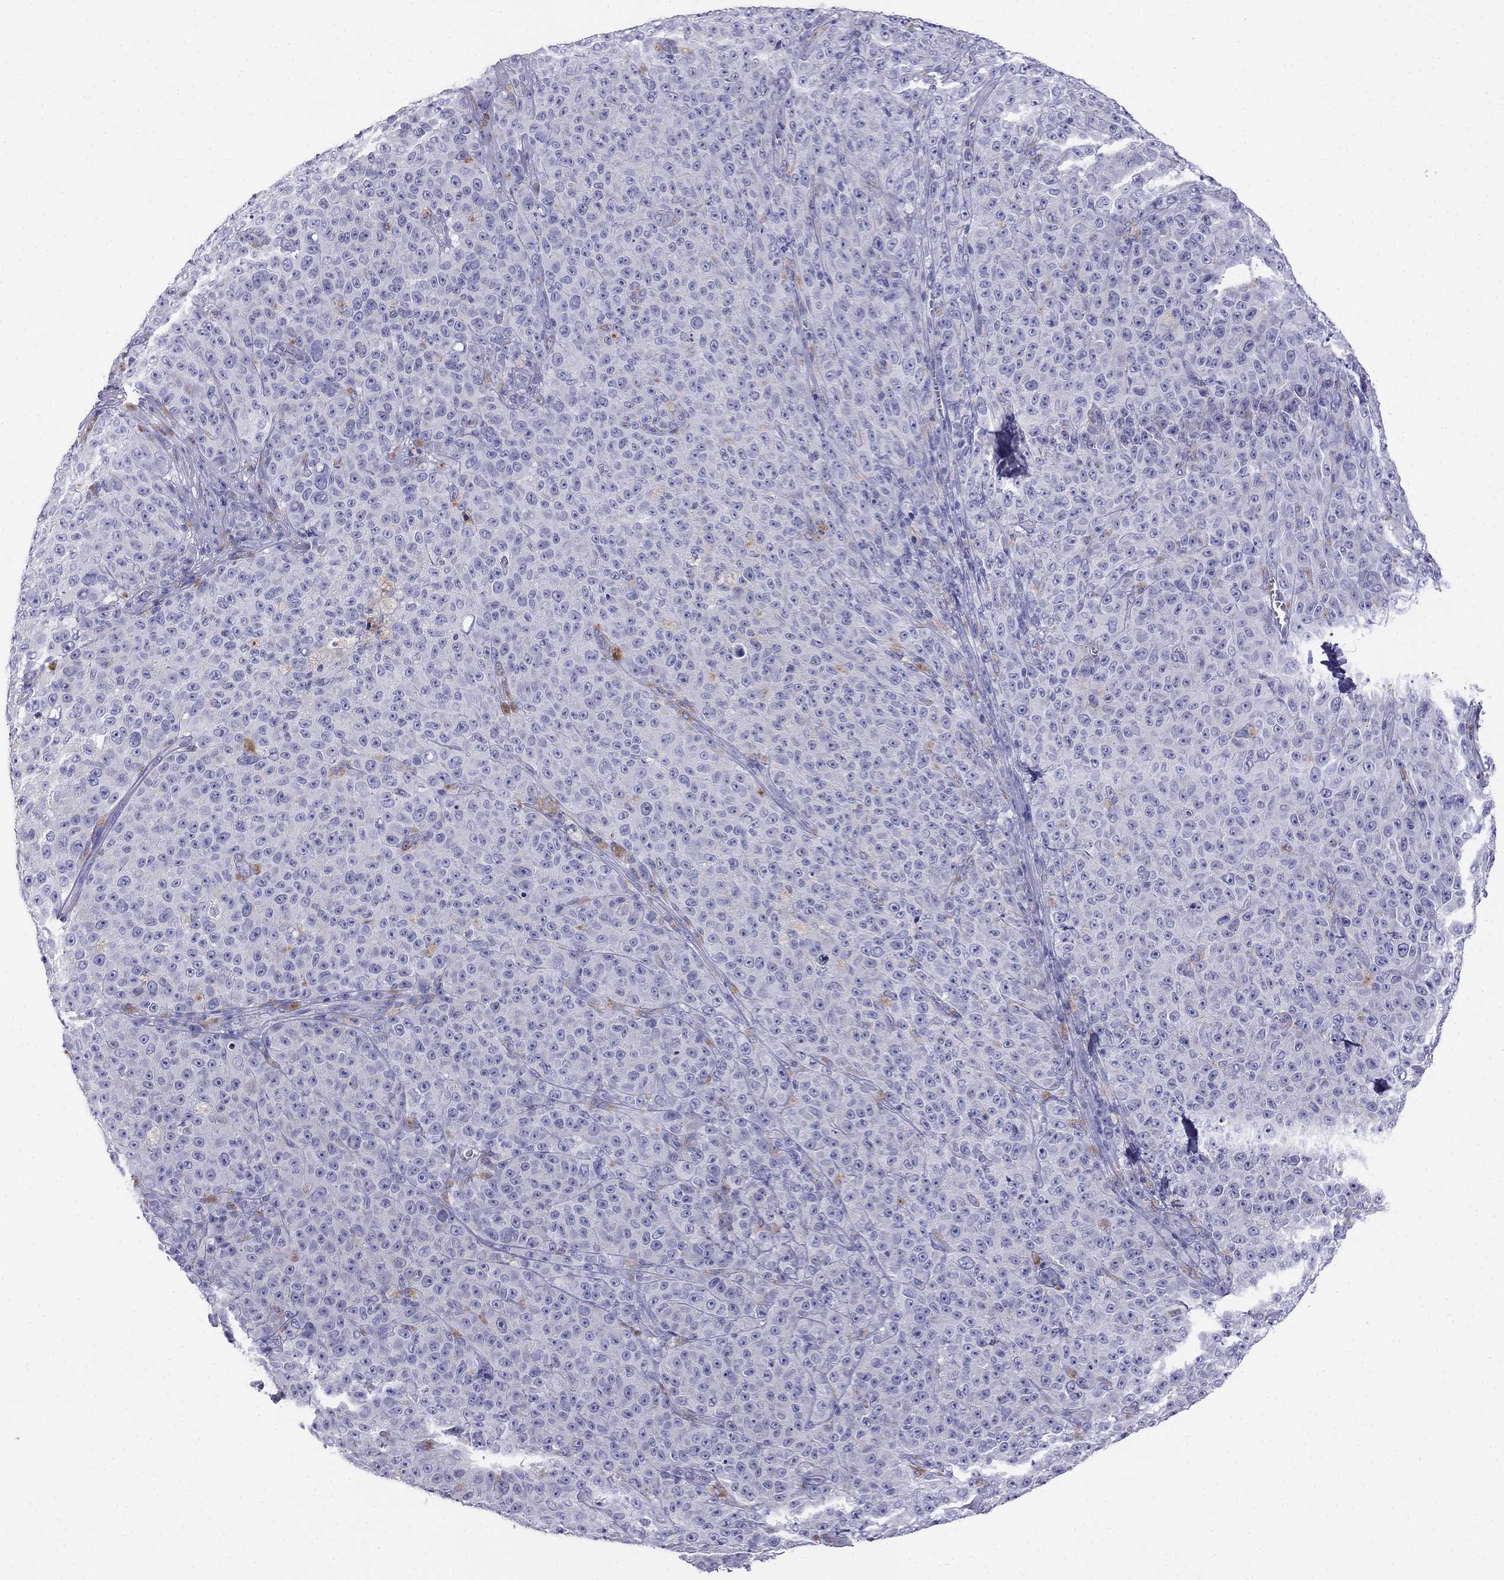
{"staining": {"intensity": "negative", "quantity": "none", "location": "none"}, "tissue": "melanoma", "cell_type": "Tumor cells", "image_type": "cancer", "snomed": [{"axis": "morphology", "description": "Malignant melanoma, NOS"}, {"axis": "topography", "description": "Skin"}], "caption": "Immunohistochemistry image of malignant melanoma stained for a protein (brown), which displays no staining in tumor cells. (DAB (3,3'-diaminobenzidine) IHC, high magnification).", "gene": "ALOXE3", "patient": {"sex": "female", "age": 82}}